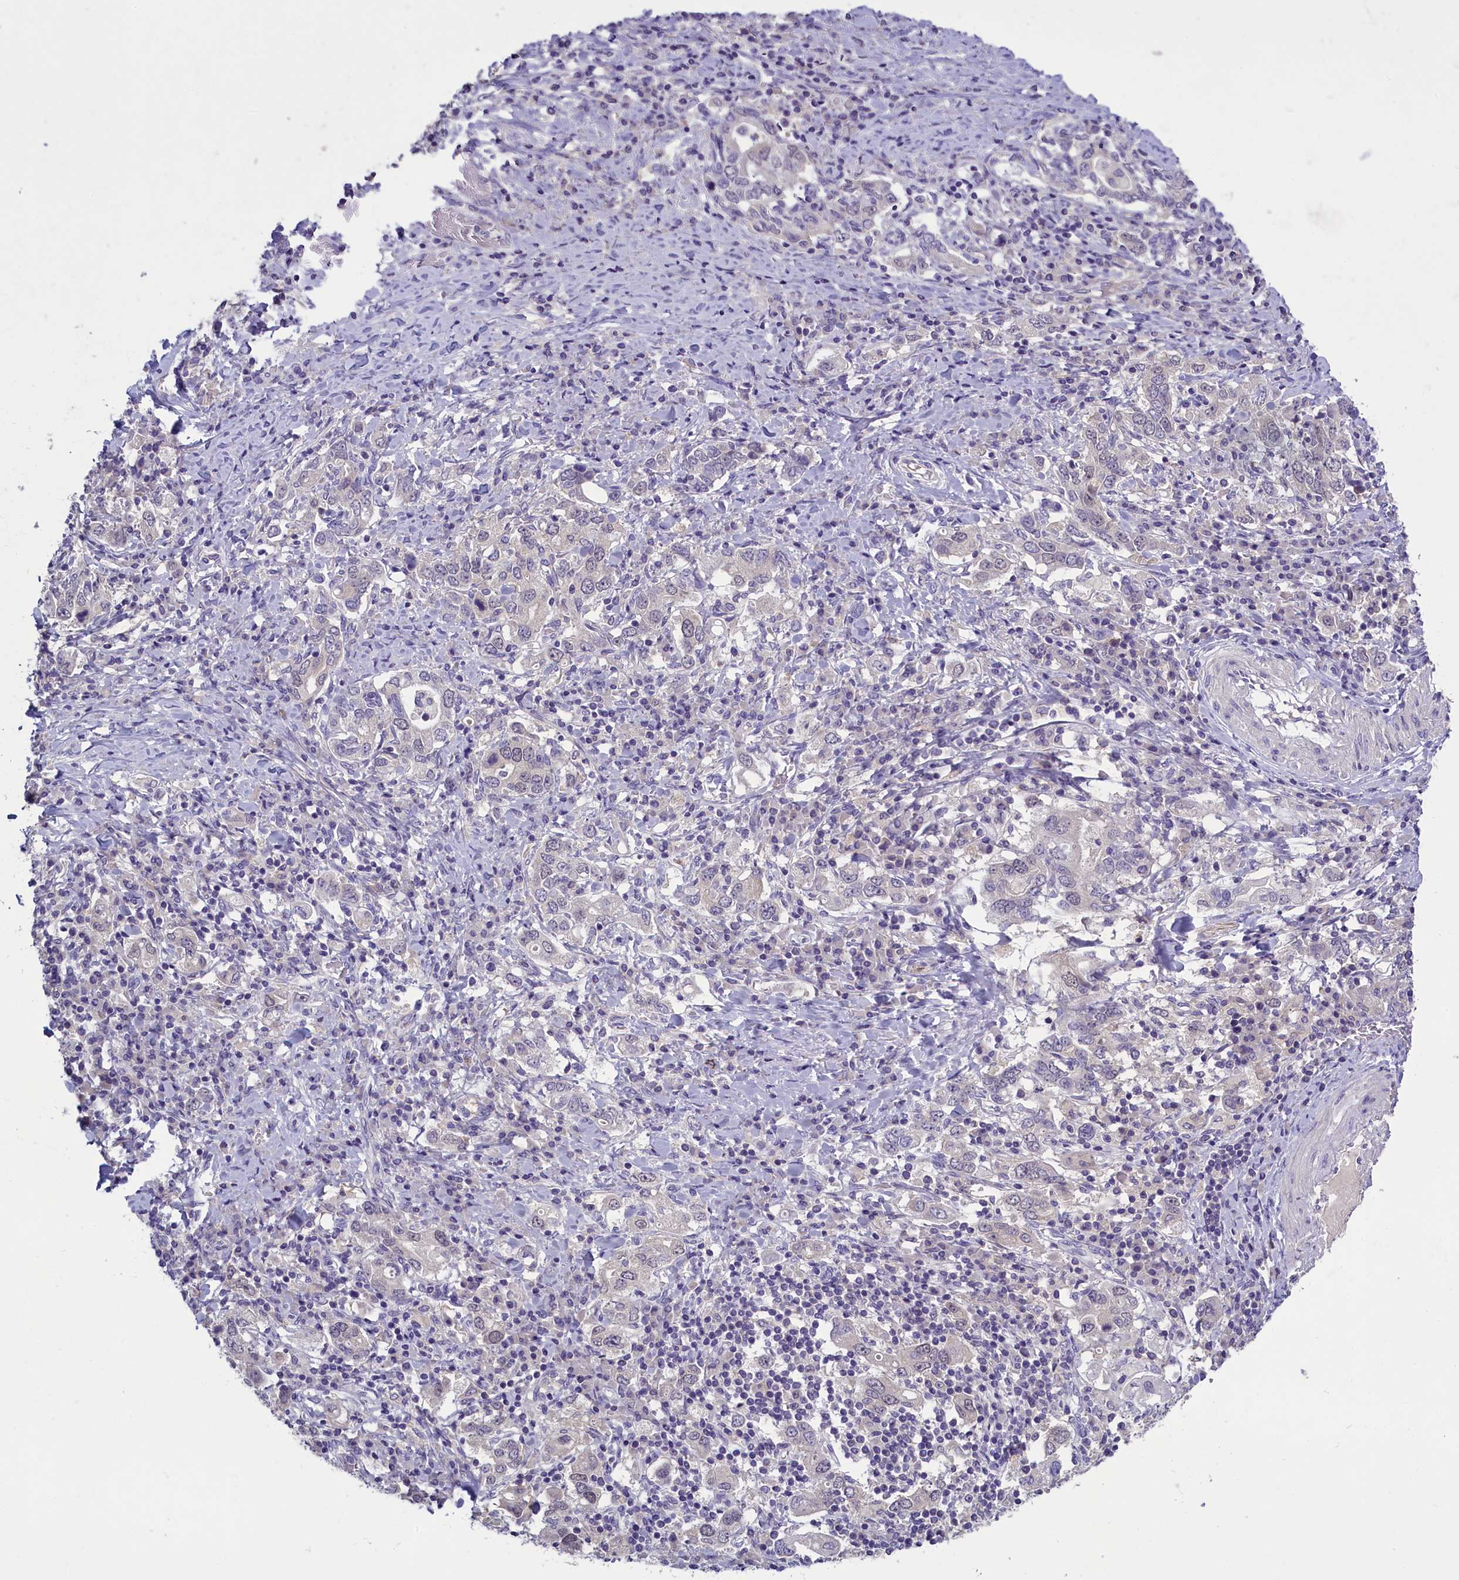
{"staining": {"intensity": "negative", "quantity": "none", "location": "none"}, "tissue": "stomach cancer", "cell_type": "Tumor cells", "image_type": "cancer", "snomed": [{"axis": "morphology", "description": "Adenocarcinoma, NOS"}, {"axis": "topography", "description": "Stomach, upper"}, {"axis": "topography", "description": "Stomach"}], "caption": "There is no significant positivity in tumor cells of stomach cancer (adenocarcinoma).", "gene": "ENPP6", "patient": {"sex": "male", "age": 62}}